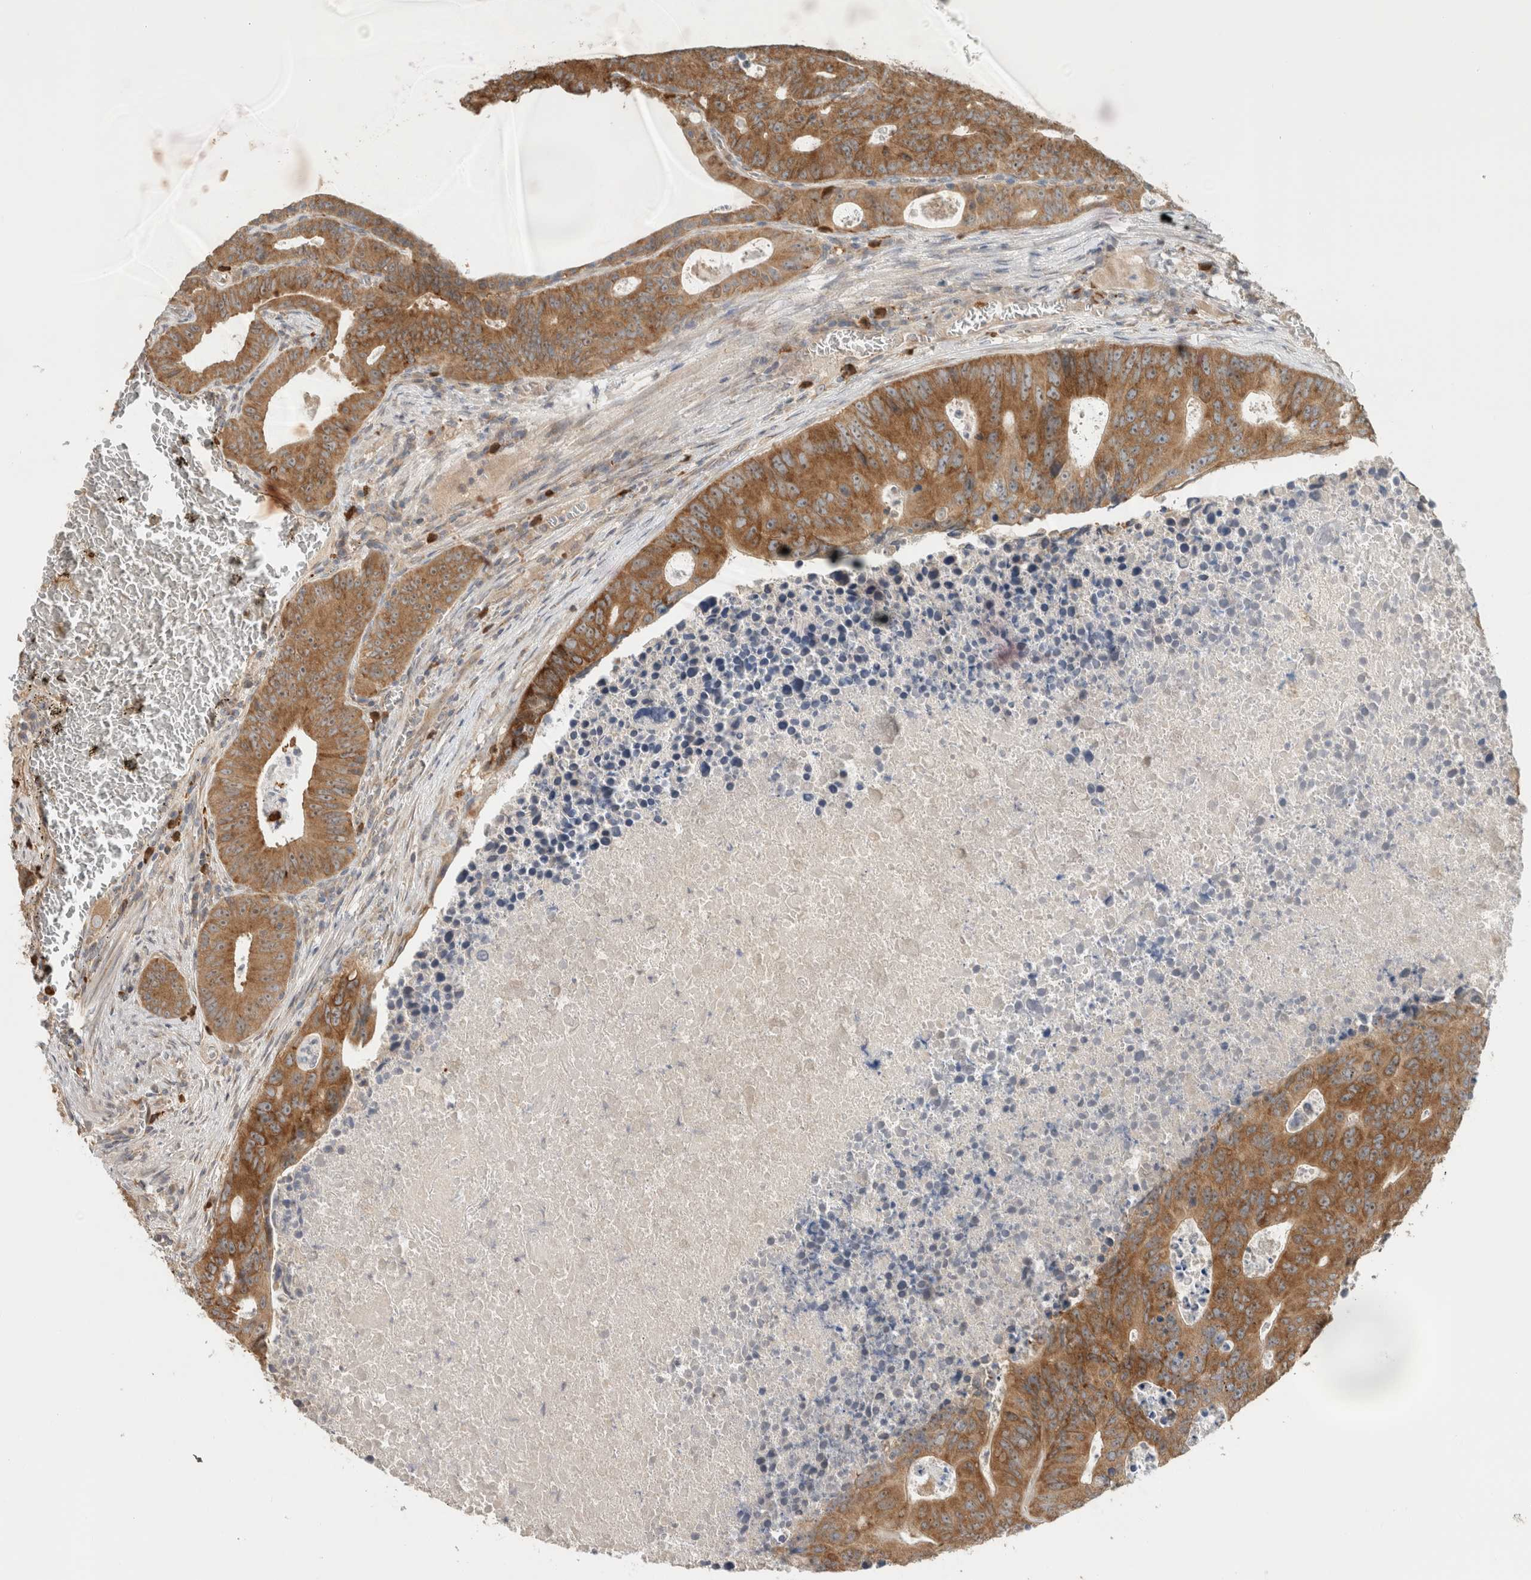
{"staining": {"intensity": "moderate", "quantity": ">75%", "location": "cytoplasmic/membranous"}, "tissue": "colorectal cancer", "cell_type": "Tumor cells", "image_type": "cancer", "snomed": [{"axis": "morphology", "description": "Adenocarcinoma, NOS"}, {"axis": "topography", "description": "Colon"}], "caption": "Colorectal cancer (adenocarcinoma) tissue demonstrates moderate cytoplasmic/membranous positivity in approximately >75% of tumor cells, visualized by immunohistochemistry.", "gene": "PUM1", "patient": {"sex": "male", "age": 87}}